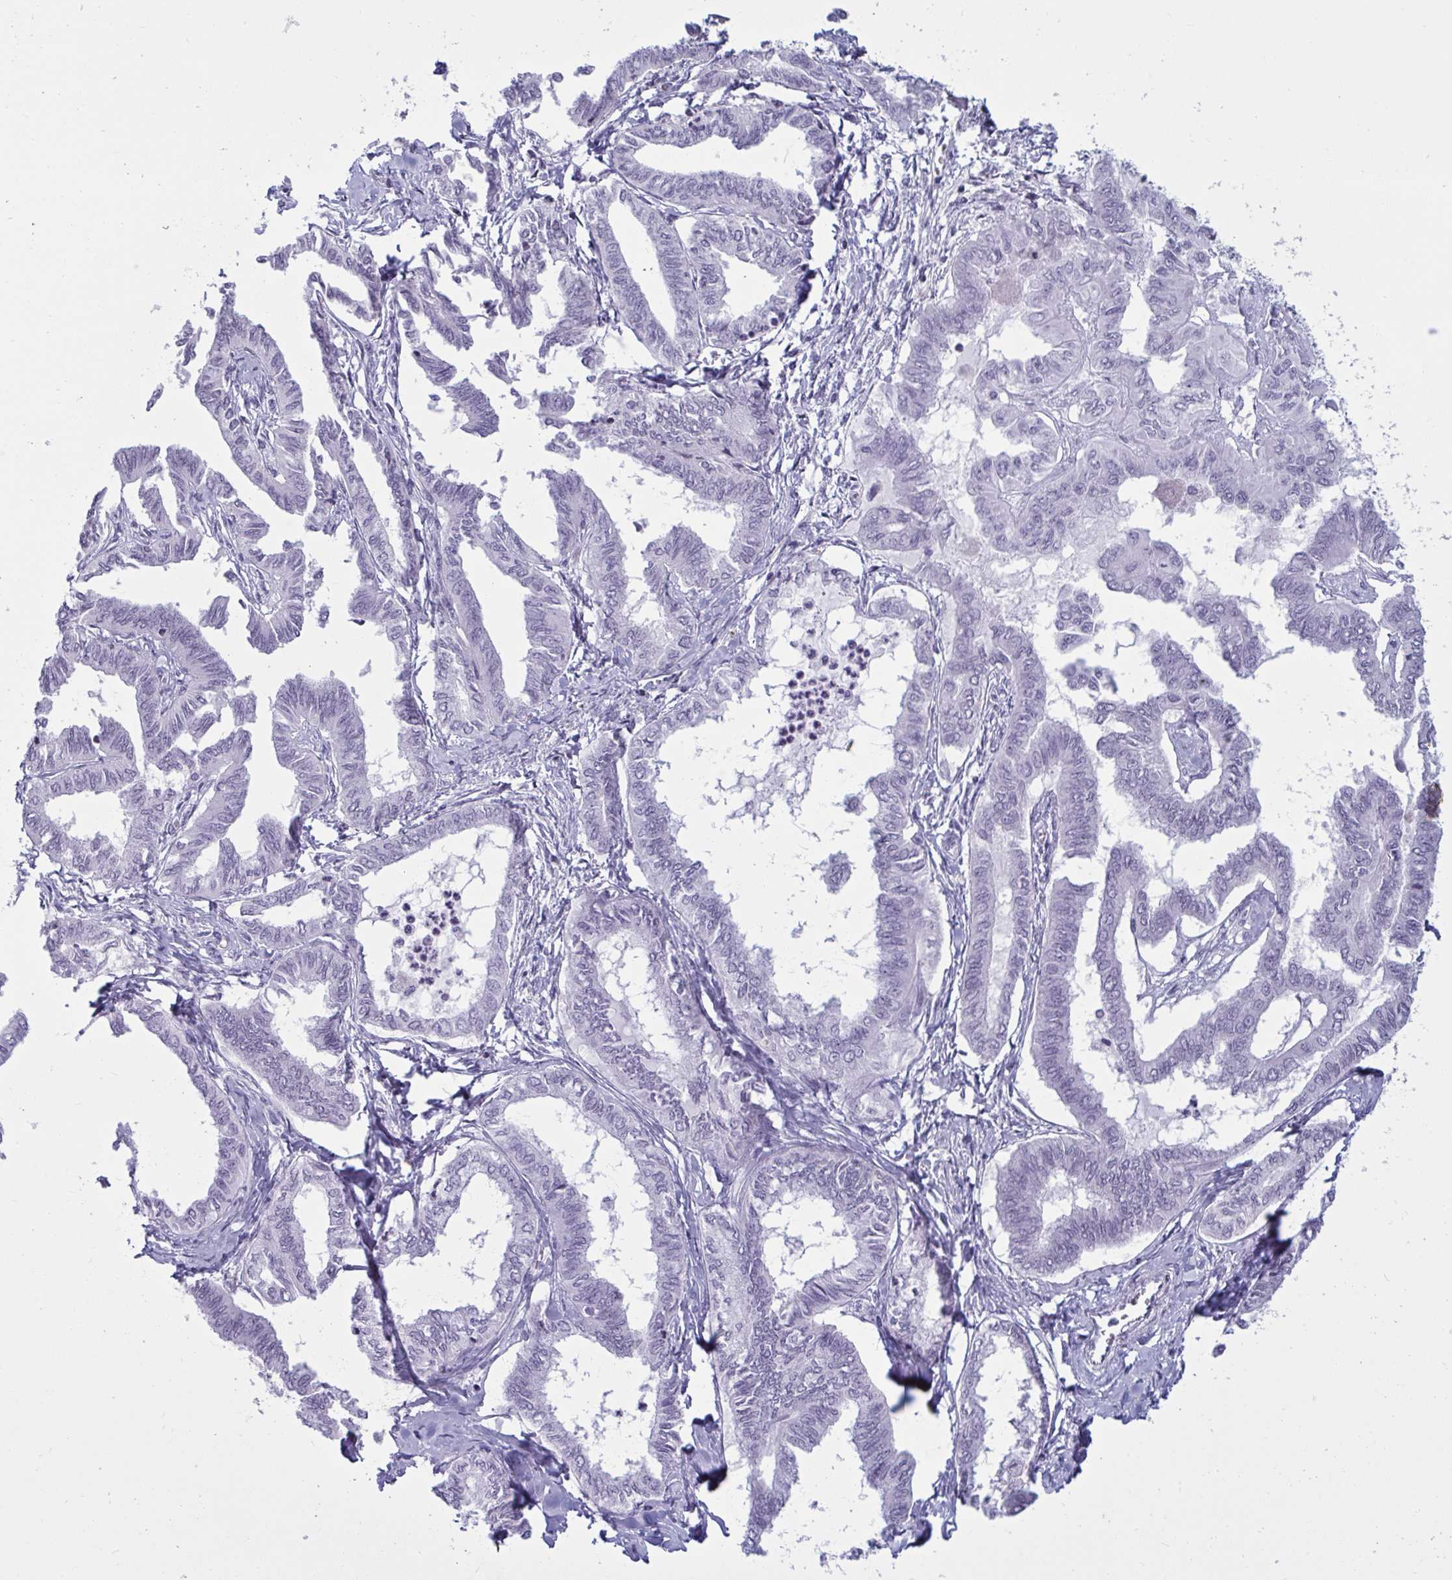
{"staining": {"intensity": "negative", "quantity": "none", "location": "none"}, "tissue": "ovarian cancer", "cell_type": "Tumor cells", "image_type": "cancer", "snomed": [{"axis": "morphology", "description": "Carcinoma, endometroid"}, {"axis": "topography", "description": "Ovary"}], "caption": "Tumor cells show no significant protein staining in ovarian cancer.", "gene": "TBC1D4", "patient": {"sex": "female", "age": 70}}